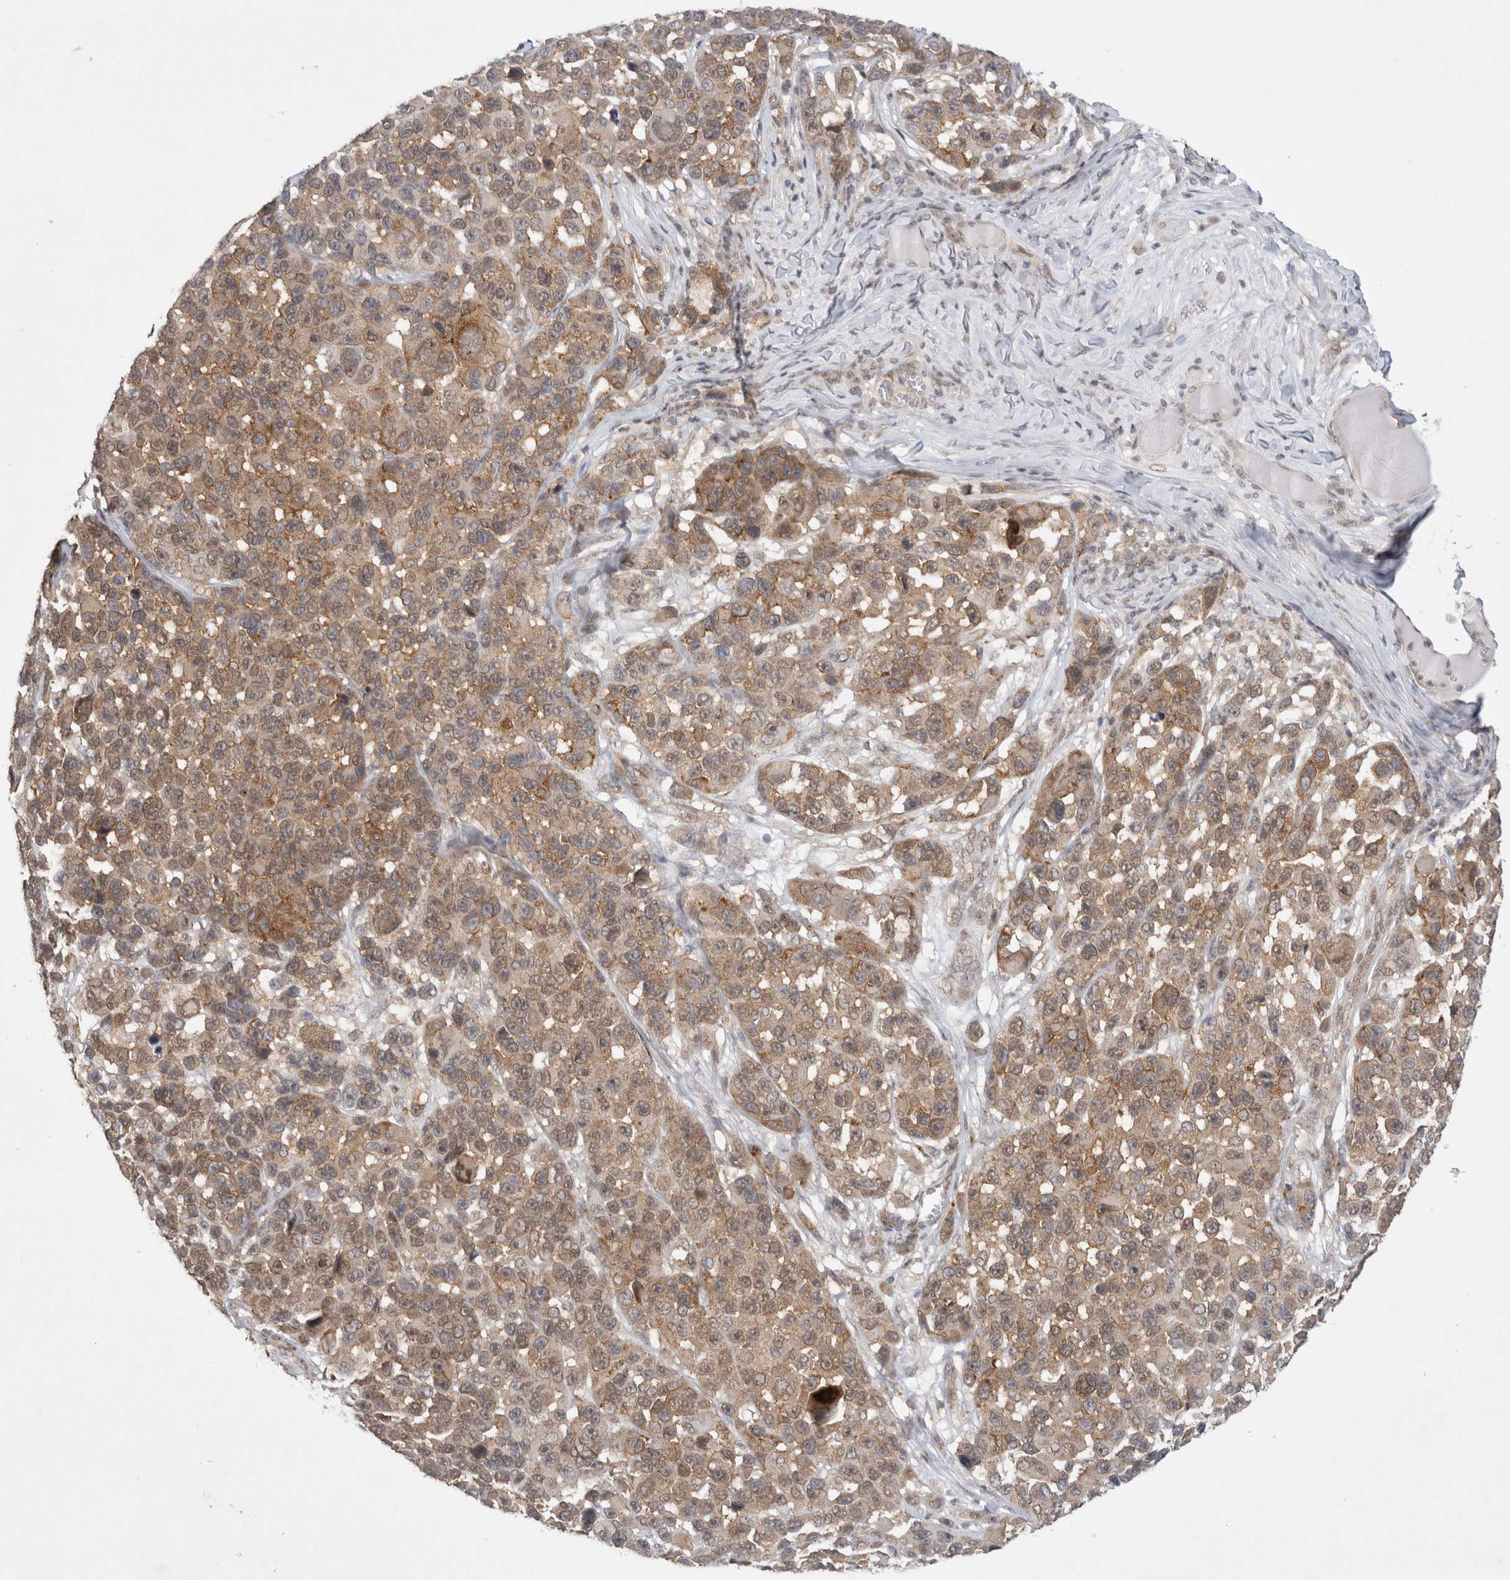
{"staining": {"intensity": "weak", "quantity": "25%-75%", "location": "cytoplasmic/membranous"}, "tissue": "melanoma", "cell_type": "Tumor cells", "image_type": "cancer", "snomed": [{"axis": "morphology", "description": "Malignant melanoma, NOS"}, {"axis": "topography", "description": "Skin"}], "caption": "Protein expression analysis of melanoma exhibits weak cytoplasmic/membranous positivity in approximately 25%-75% of tumor cells. The protein is shown in brown color, while the nuclei are stained blue.", "gene": "WIPF2", "patient": {"sex": "male", "age": 53}}